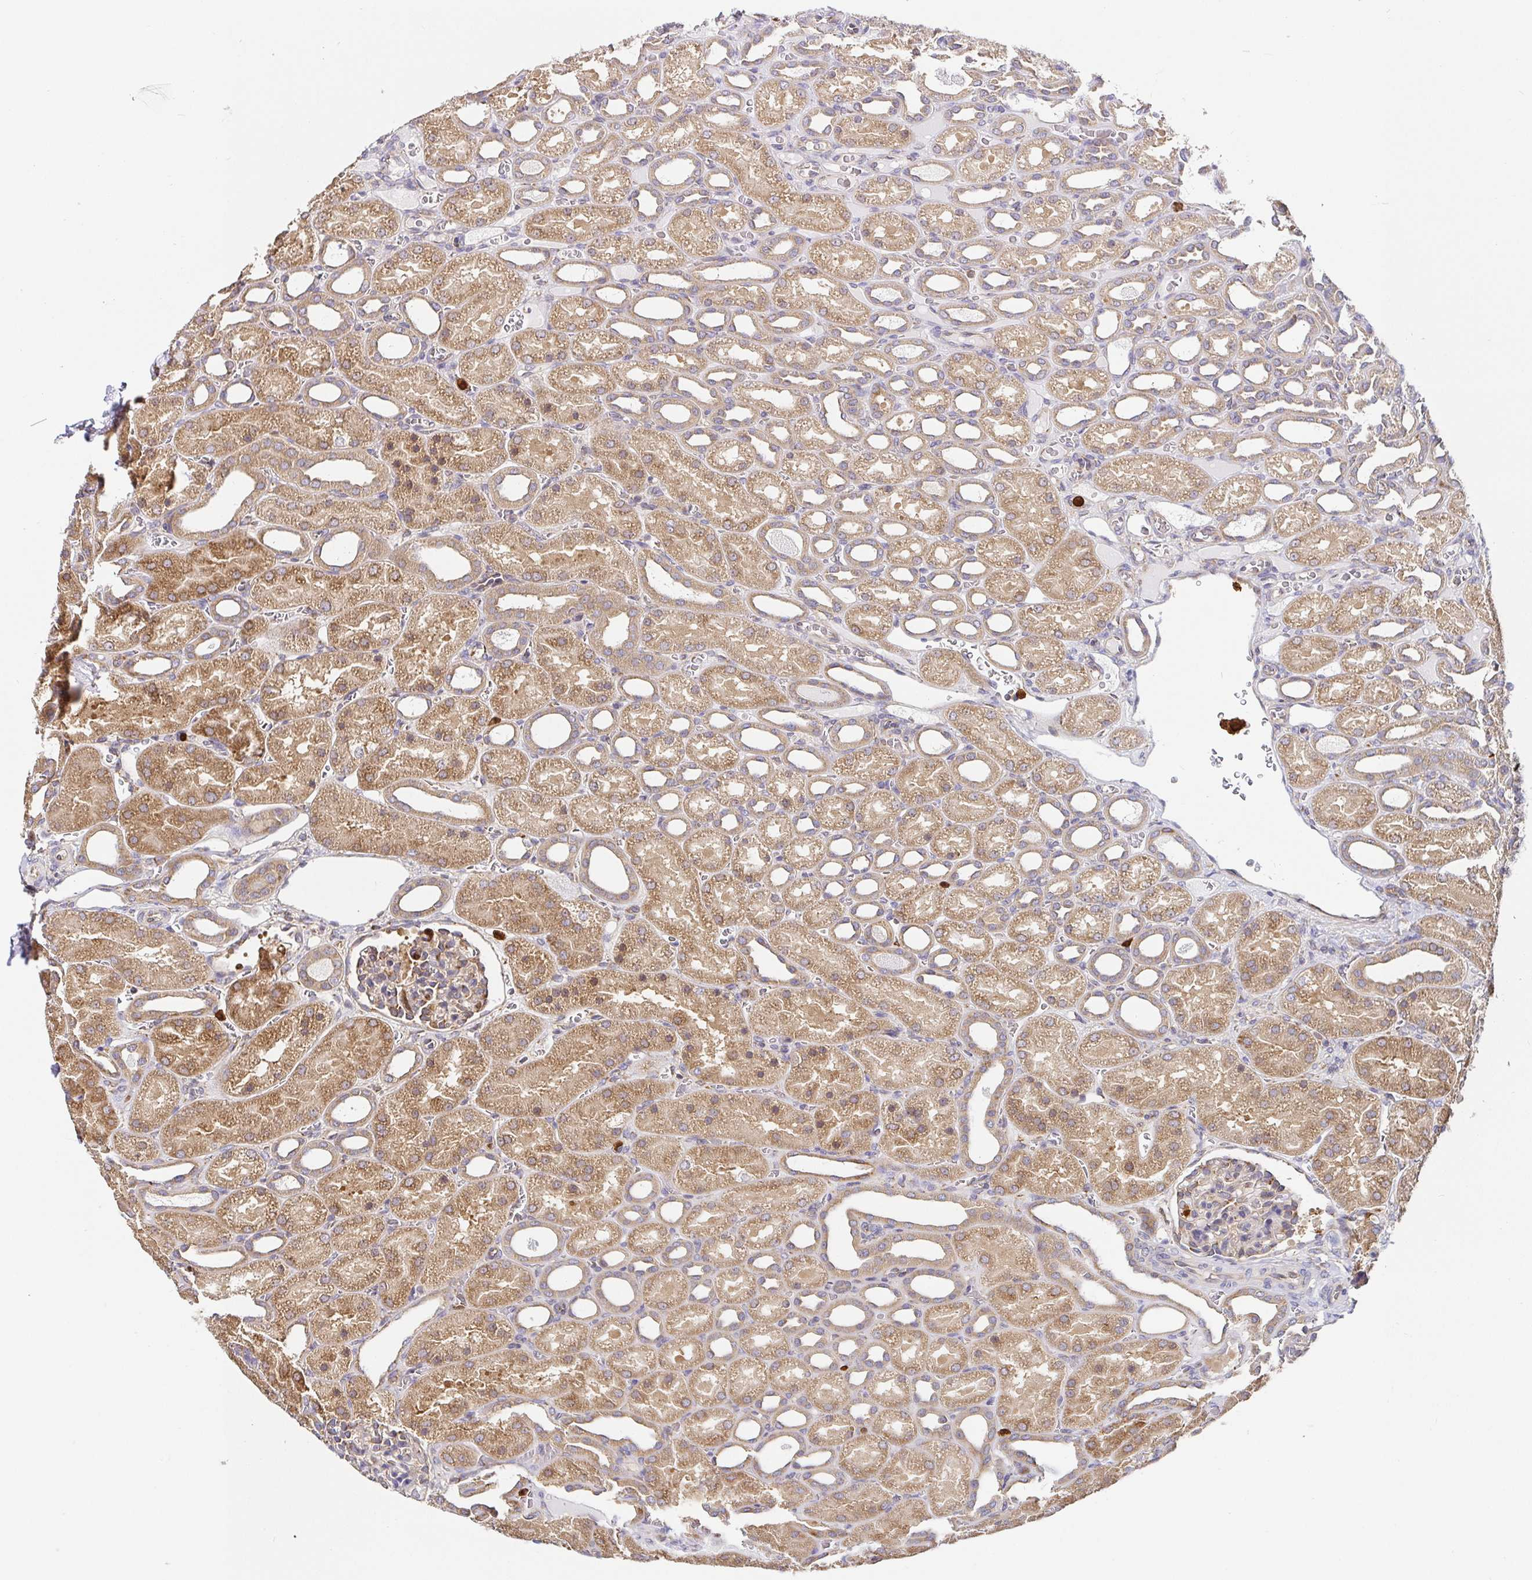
{"staining": {"intensity": "weak", "quantity": "25%-75%", "location": "cytoplasmic/membranous"}, "tissue": "kidney", "cell_type": "Cells in glomeruli", "image_type": "normal", "snomed": [{"axis": "morphology", "description": "Normal tissue, NOS"}, {"axis": "topography", "description": "Kidney"}], "caption": "Protein analysis of benign kidney displays weak cytoplasmic/membranous expression in approximately 25%-75% of cells in glomeruli.", "gene": "PDPK1", "patient": {"sex": "male", "age": 2}}